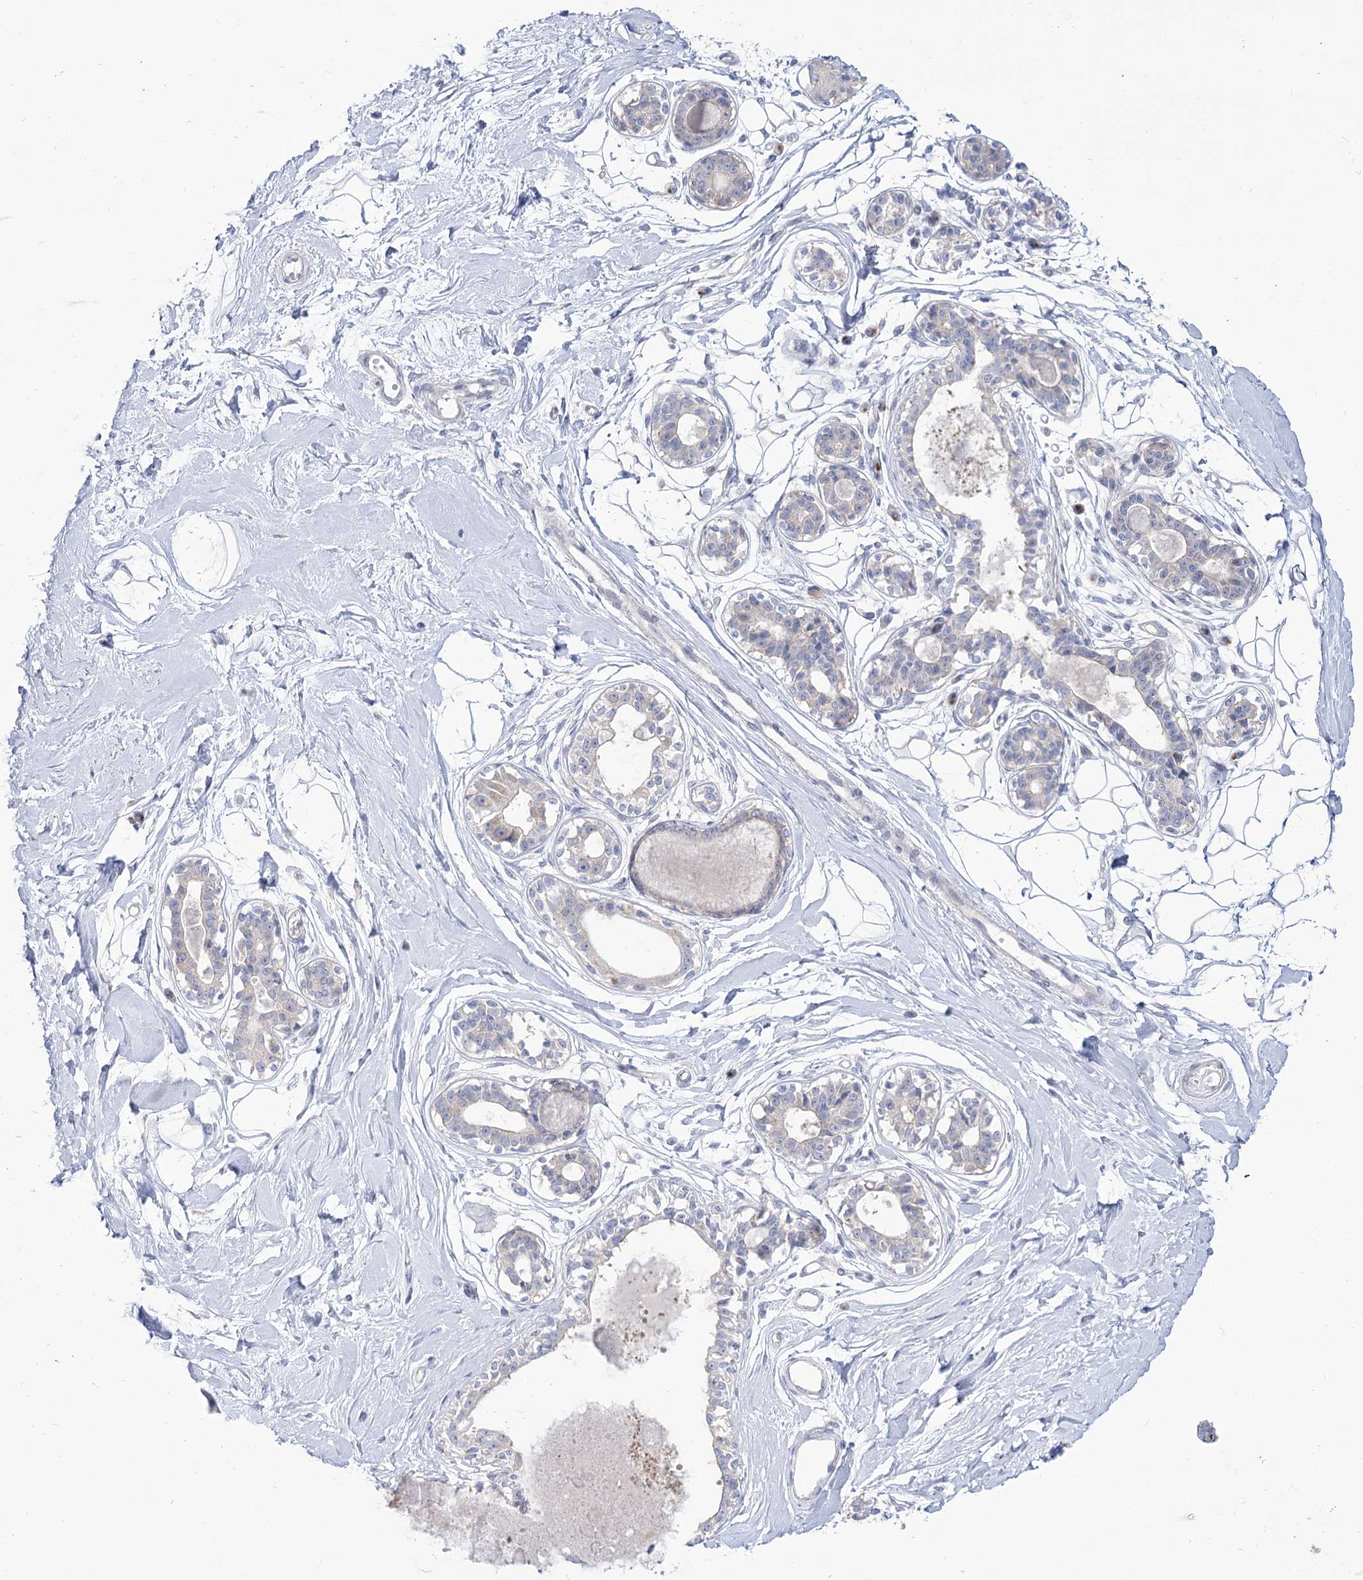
{"staining": {"intensity": "negative", "quantity": "none", "location": "none"}, "tissue": "breast", "cell_type": "Adipocytes", "image_type": "normal", "snomed": [{"axis": "morphology", "description": "Normal tissue, NOS"}, {"axis": "topography", "description": "Breast"}], "caption": "High magnification brightfield microscopy of normal breast stained with DAB (3,3'-diaminobenzidine) (brown) and counterstained with hematoxylin (blue): adipocytes show no significant staining.", "gene": "SUOX", "patient": {"sex": "female", "age": 45}}